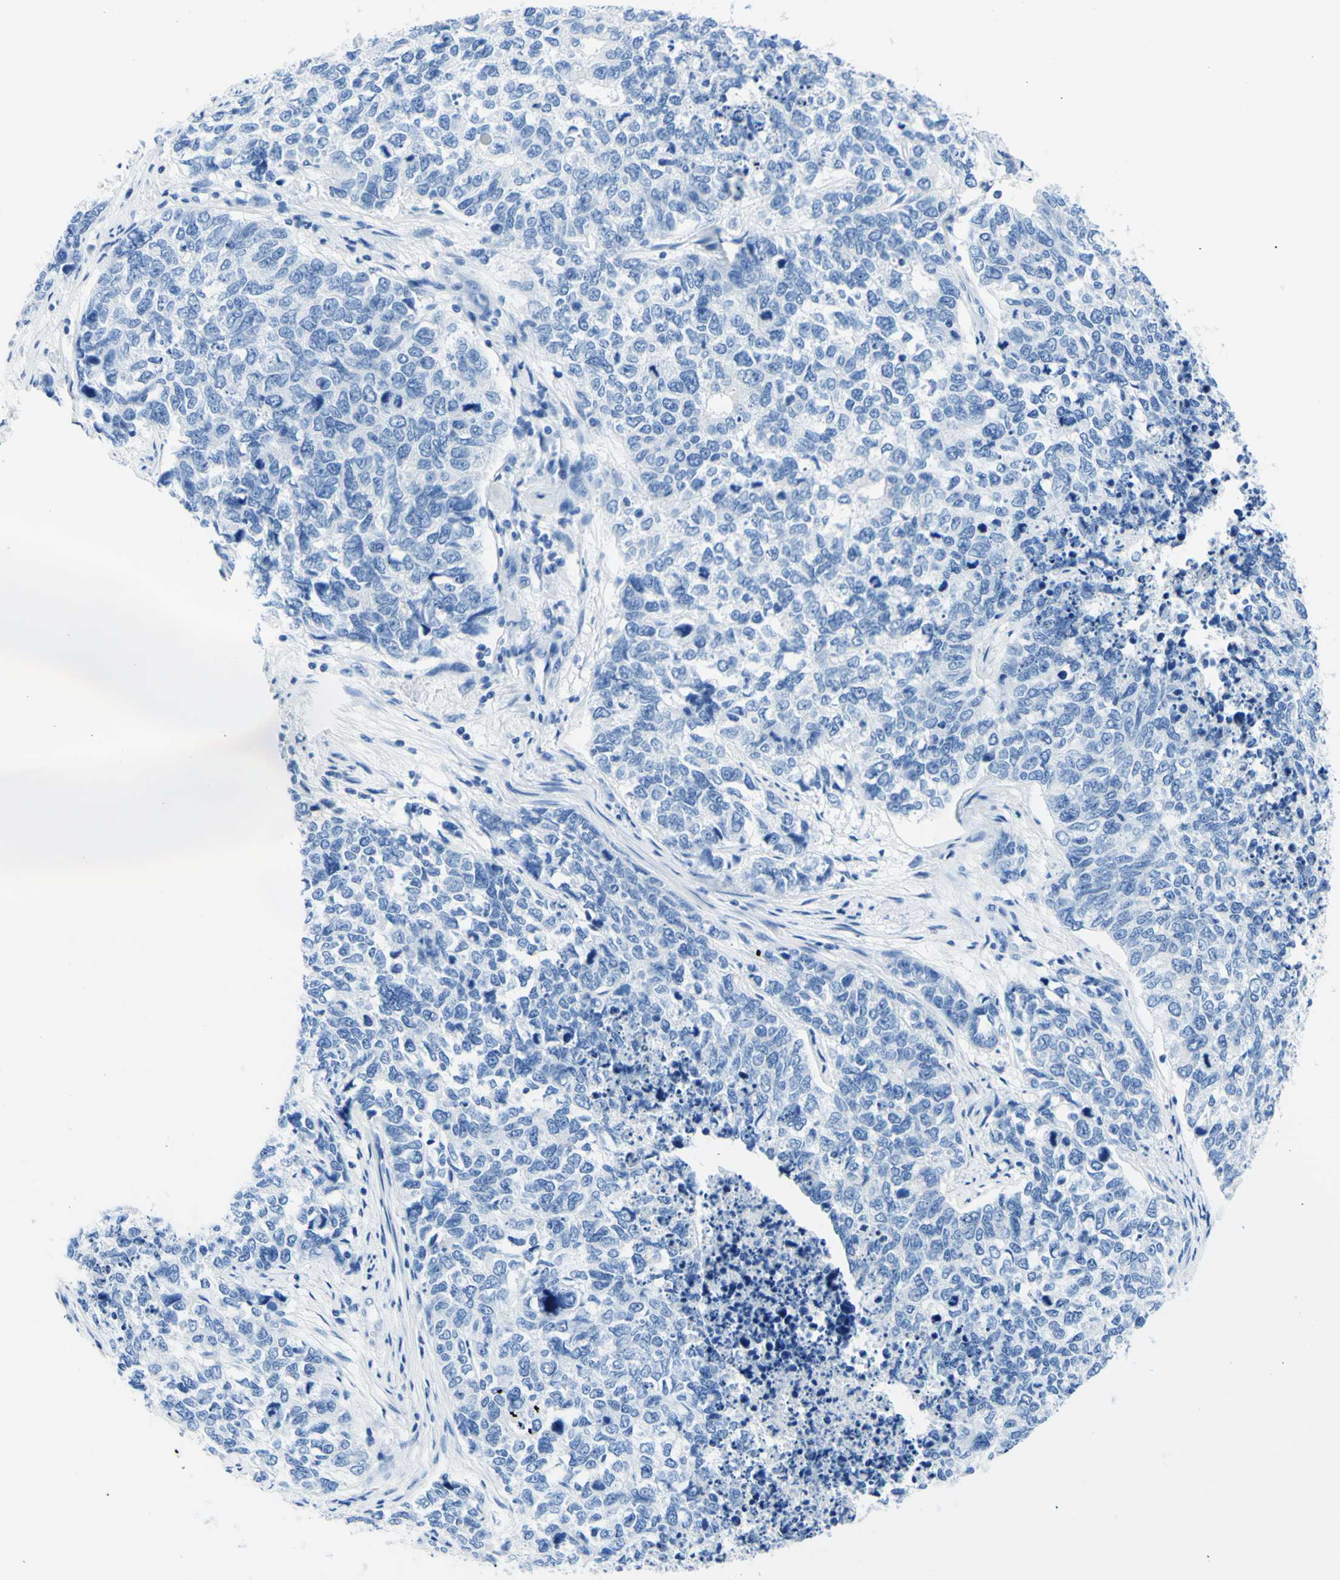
{"staining": {"intensity": "negative", "quantity": "none", "location": "none"}, "tissue": "cervical cancer", "cell_type": "Tumor cells", "image_type": "cancer", "snomed": [{"axis": "morphology", "description": "Squamous cell carcinoma, NOS"}, {"axis": "topography", "description": "Cervix"}], "caption": "The histopathology image demonstrates no significant expression in tumor cells of cervical squamous cell carcinoma. Brightfield microscopy of immunohistochemistry stained with DAB (3,3'-diaminobenzidine) (brown) and hematoxylin (blue), captured at high magnification.", "gene": "MYH2", "patient": {"sex": "female", "age": 63}}